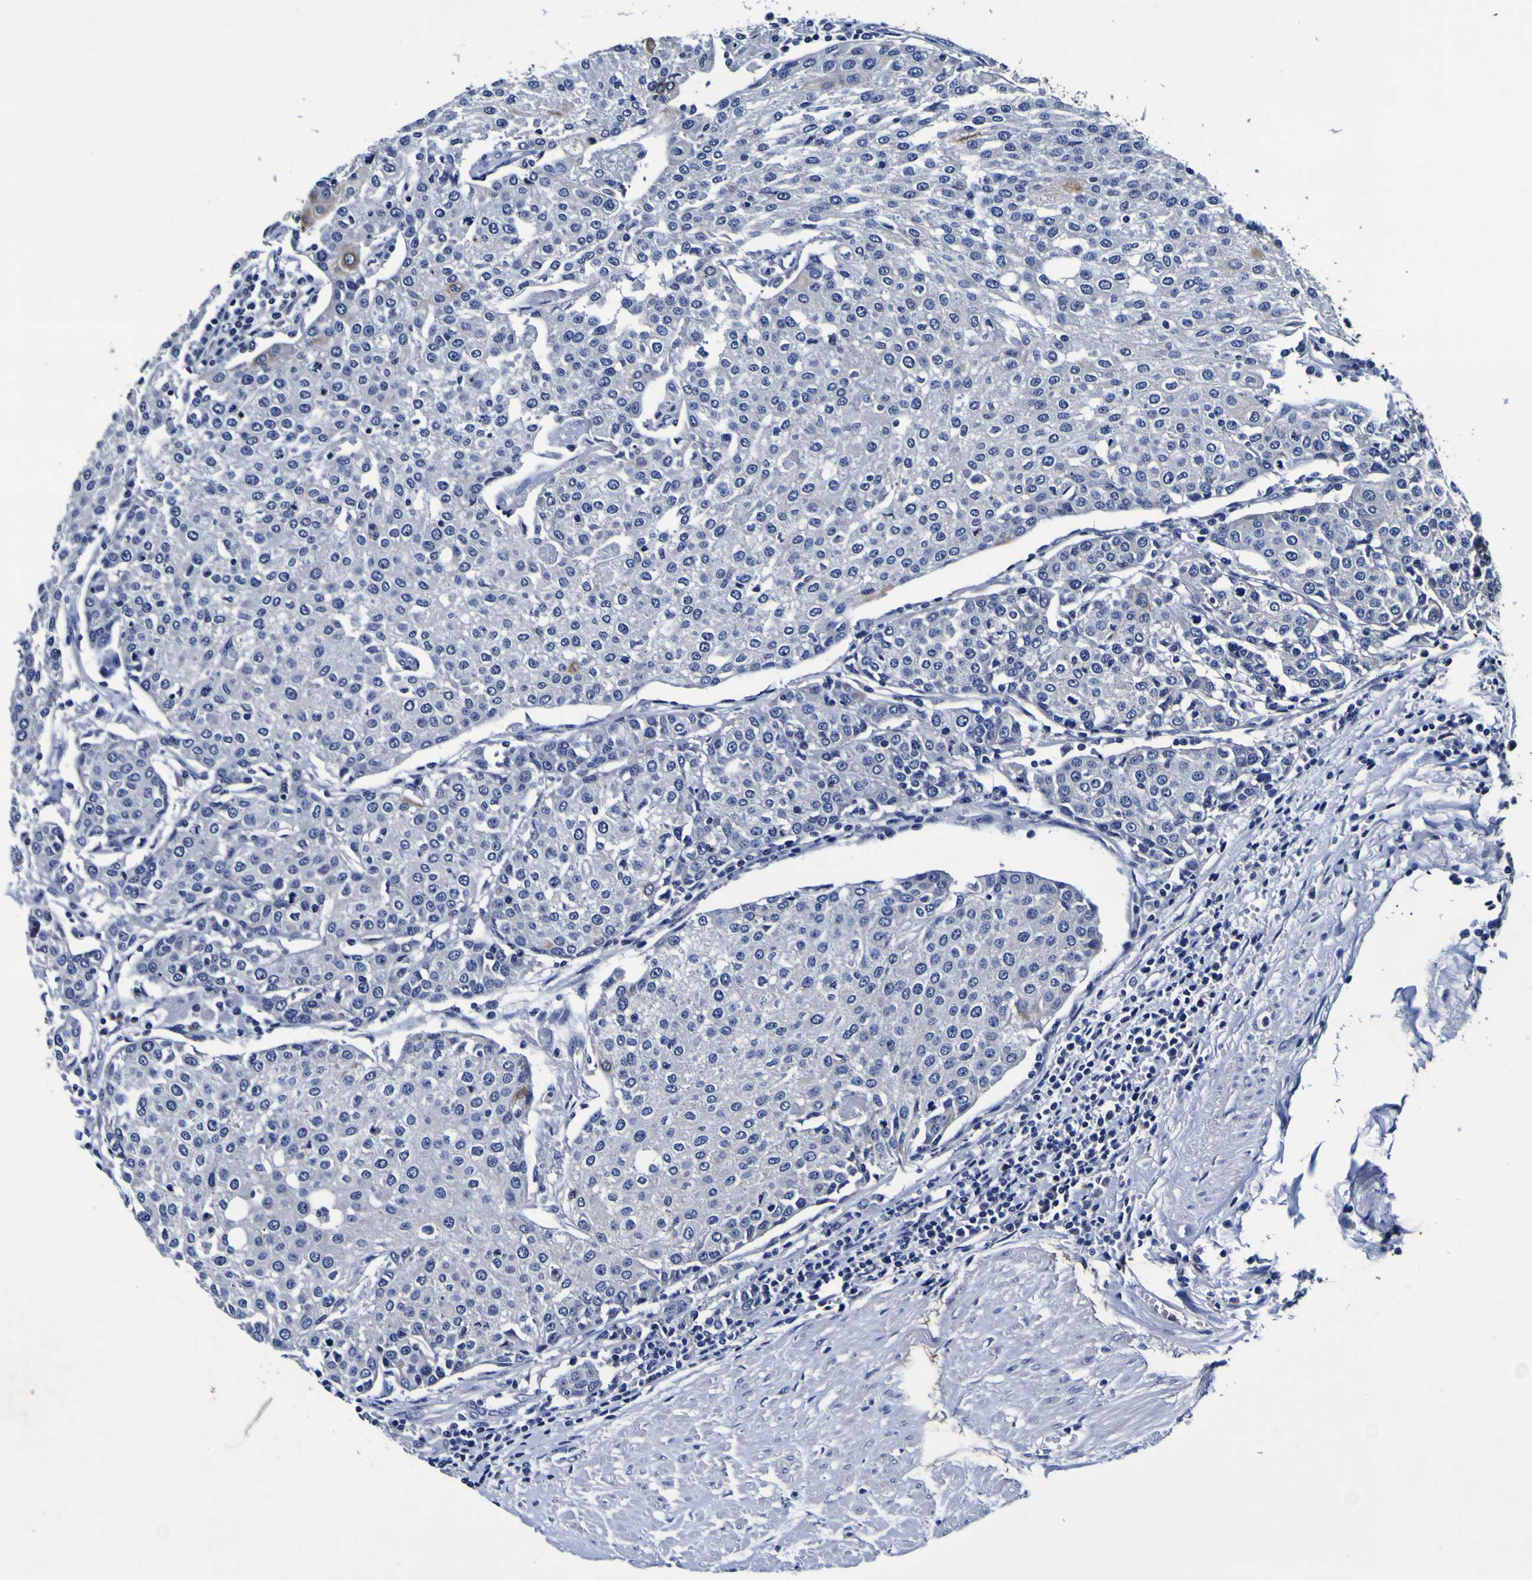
{"staining": {"intensity": "negative", "quantity": "none", "location": "none"}, "tissue": "urothelial cancer", "cell_type": "Tumor cells", "image_type": "cancer", "snomed": [{"axis": "morphology", "description": "Urothelial carcinoma, High grade"}, {"axis": "topography", "description": "Urinary bladder"}], "caption": "Immunohistochemical staining of human high-grade urothelial carcinoma displays no significant positivity in tumor cells.", "gene": "PANK4", "patient": {"sex": "female", "age": 85}}